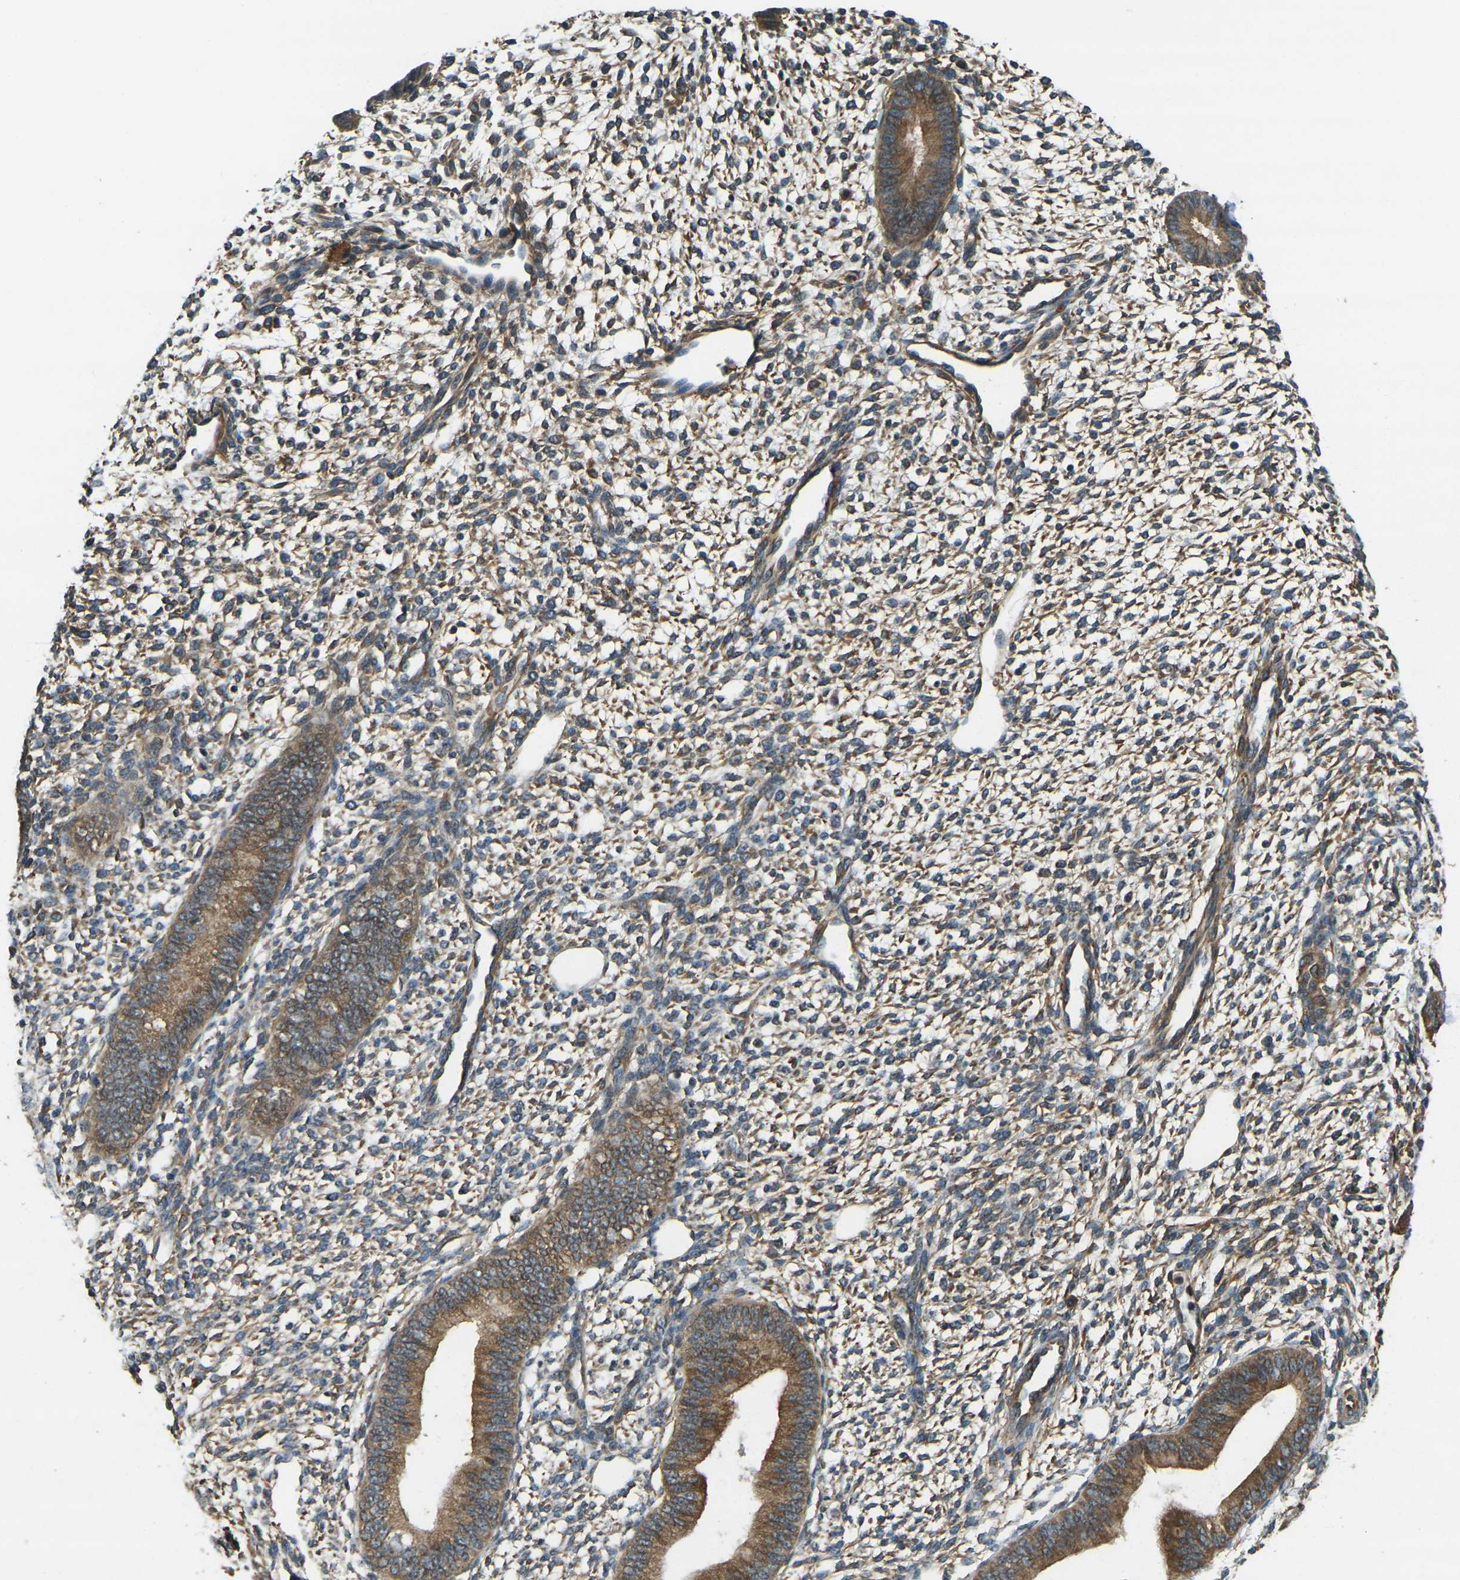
{"staining": {"intensity": "moderate", "quantity": ">75%", "location": "cytoplasmic/membranous"}, "tissue": "endometrium", "cell_type": "Cells in endometrial stroma", "image_type": "normal", "snomed": [{"axis": "morphology", "description": "Normal tissue, NOS"}, {"axis": "topography", "description": "Endometrium"}], "caption": "The immunohistochemical stain shows moderate cytoplasmic/membranous staining in cells in endometrial stroma of normal endometrium. The staining was performed using DAB to visualize the protein expression in brown, while the nuclei were stained in blue with hematoxylin (Magnification: 20x).", "gene": "ERGIC1", "patient": {"sex": "female", "age": 46}}